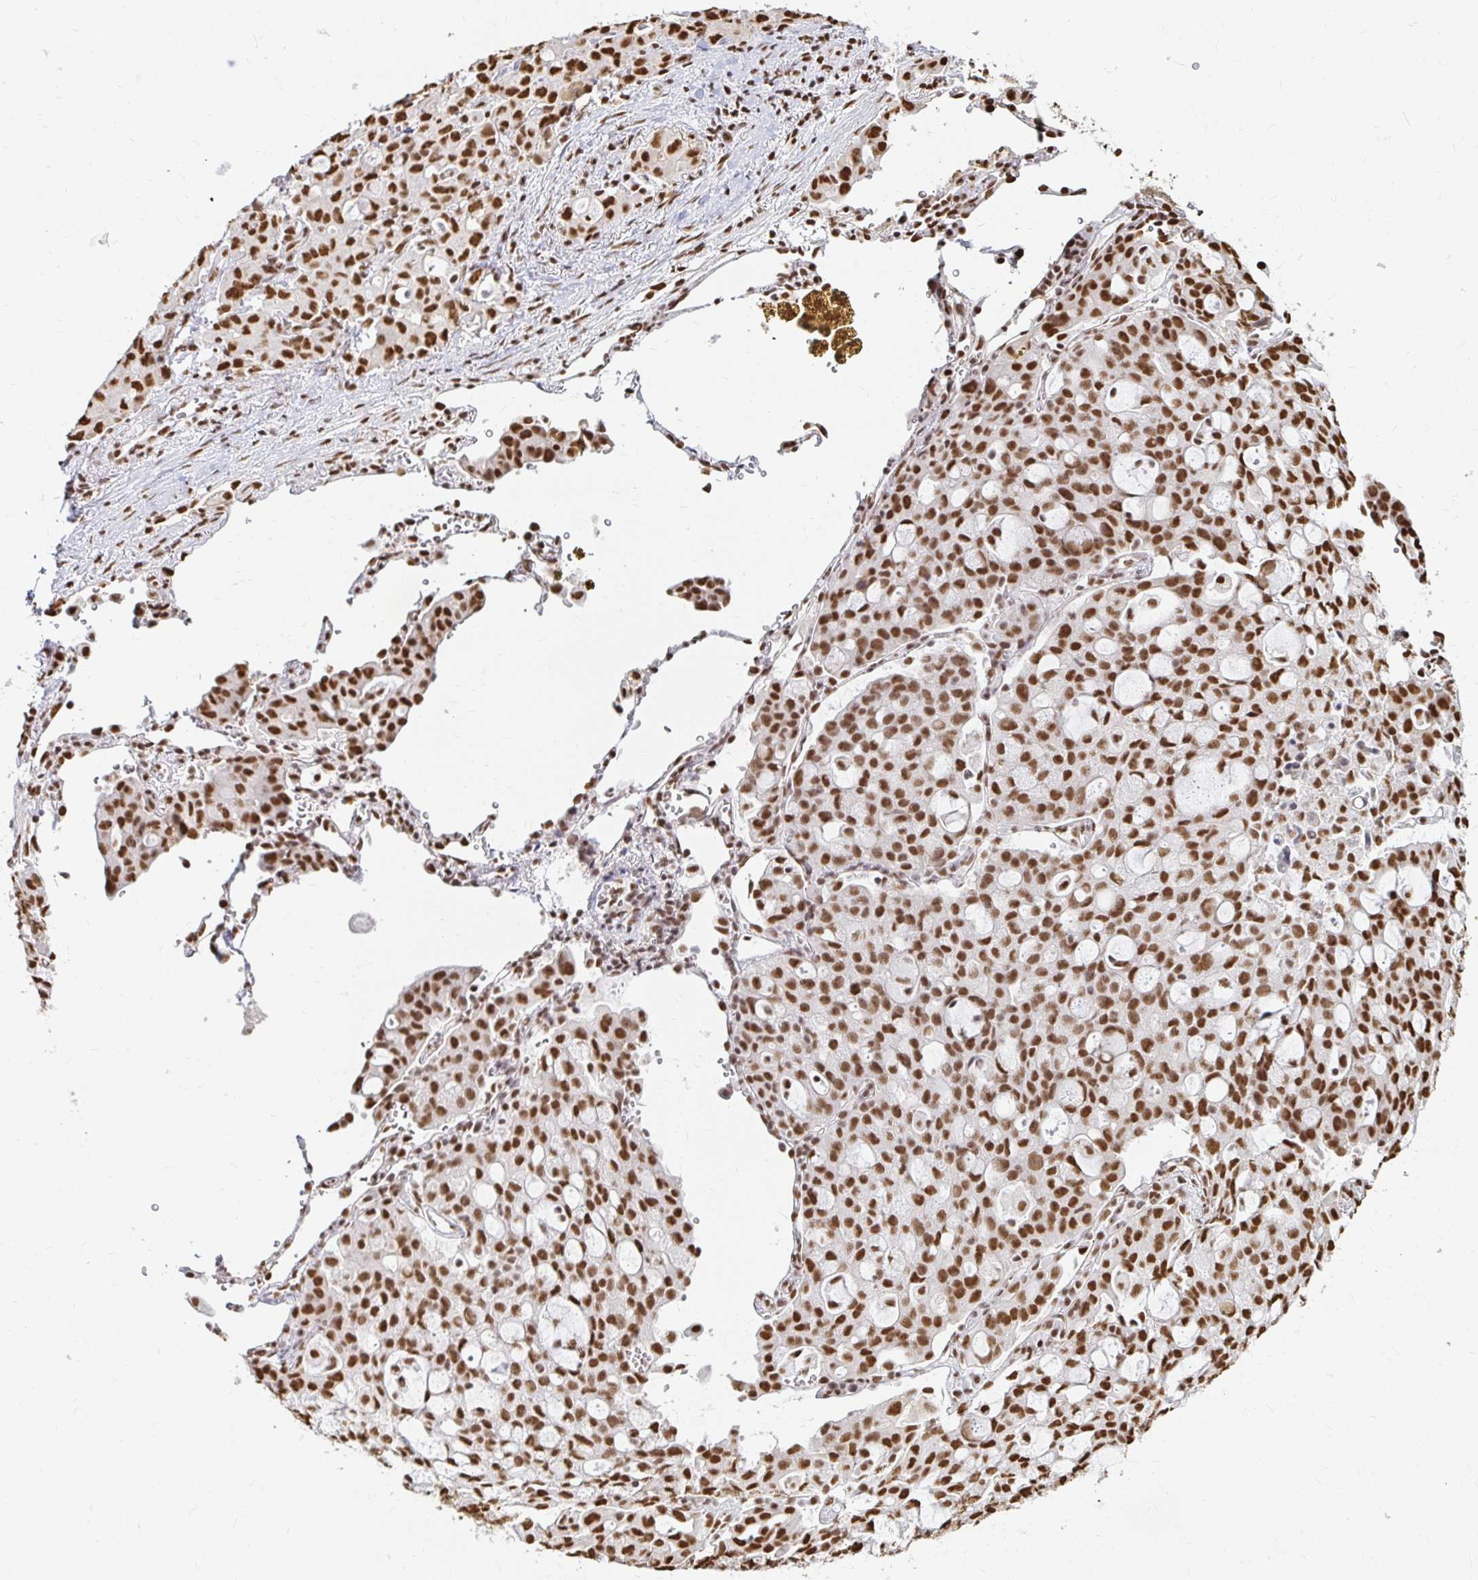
{"staining": {"intensity": "strong", "quantity": ">75%", "location": "nuclear"}, "tissue": "lung cancer", "cell_type": "Tumor cells", "image_type": "cancer", "snomed": [{"axis": "morphology", "description": "Adenocarcinoma, NOS"}, {"axis": "topography", "description": "Lung"}], "caption": "This histopathology image displays lung adenocarcinoma stained with IHC to label a protein in brown. The nuclear of tumor cells show strong positivity for the protein. Nuclei are counter-stained blue.", "gene": "HNRNPU", "patient": {"sex": "female", "age": 44}}